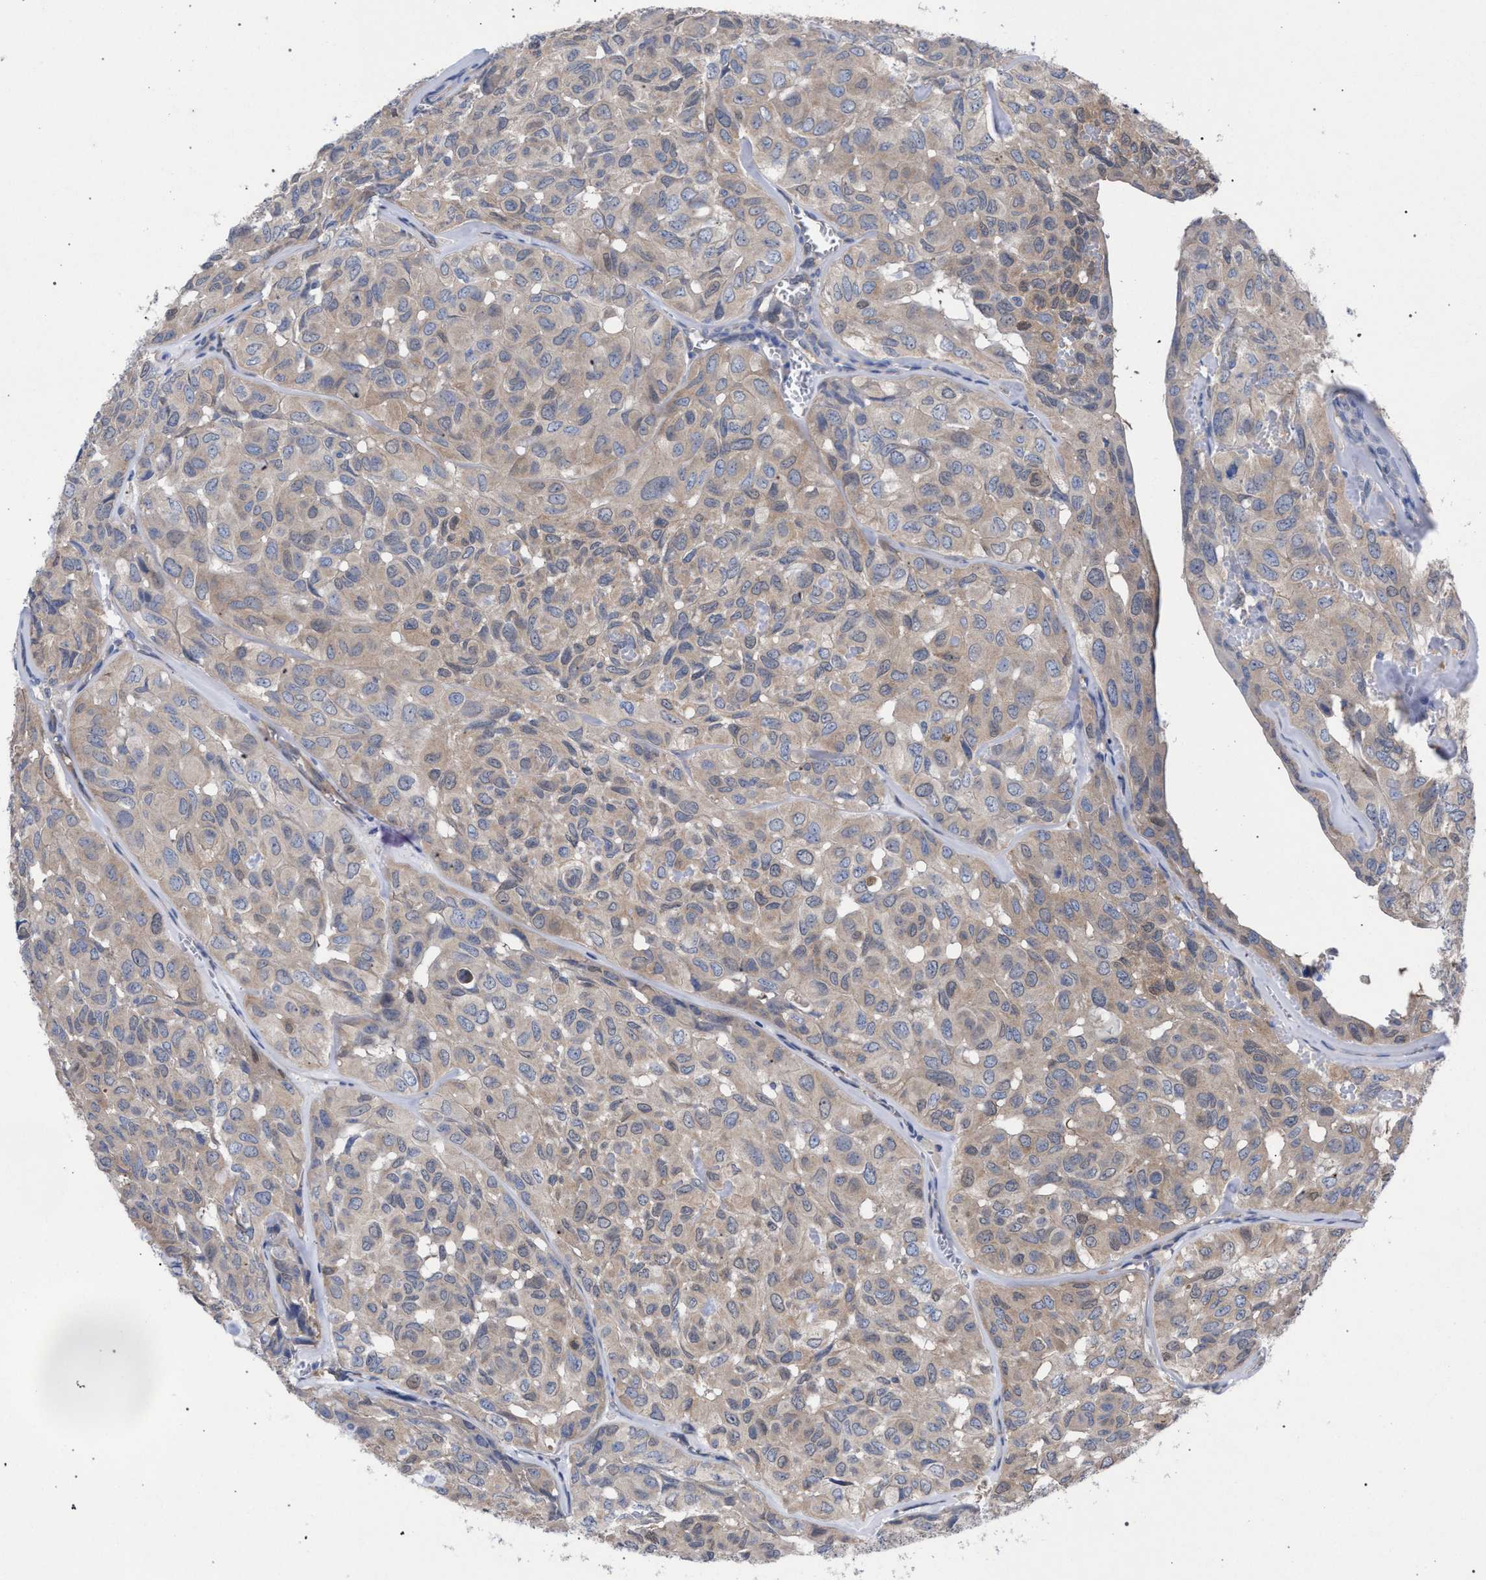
{"staining": {"intensity": "weak", "quantity": ">75%", "location": "cytoplasmic/membranous"}, "tissue": "head and neck cancer", "cell_type": "Tumor cells", "image_type": "cancer", "snomed": [{"axis": "morphology", "description": "Adenocarcinoma, NOS"}, {"axis": "topography", "description": "Salivary gland, NOS"}, {"axis": "topography", "description": "Head-Neck"}], "caption": "Protein expression analysis of human head and neck cancer reveals weak cytoplasmic/membranous positivity in about >75% of tumor cells. (IHC, brightfield microscopy, high magnification).", "gene": "GMPR", "patient": {"sex": "female", "age": 76}}